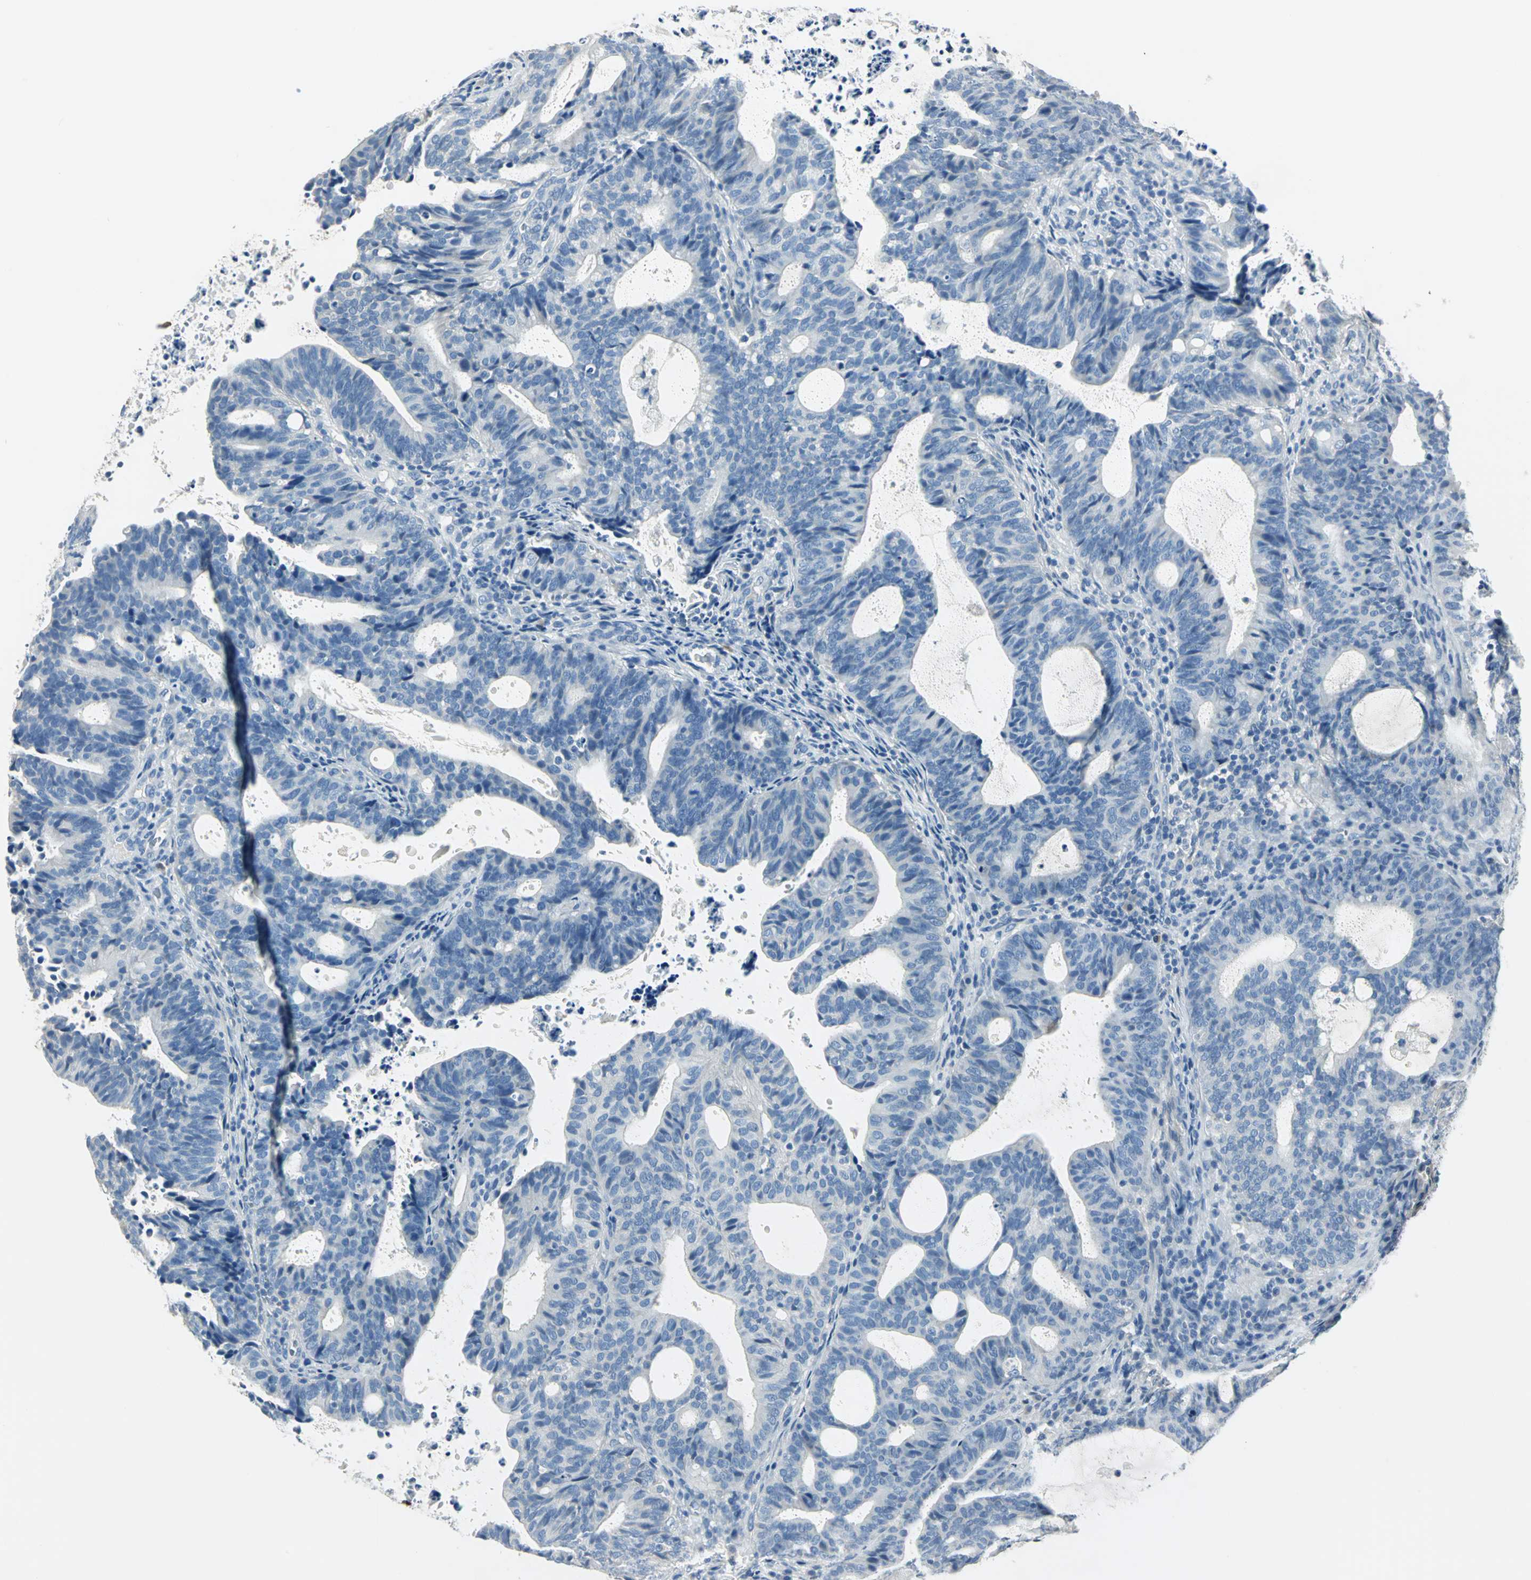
{"staining": {"intensity": "negative", "quantity": "none", "location": "none"}, "tissue": "endometrial cancer", "cell_type": "Tumor cells", "image_type": "cancer", "snomed": [{"axis": "morphology", "description": "Adenocarcinoma, NOS"}, {"axis": "topography", "description": "Uterus"}], "caption": "The histopathology image displays no significant staining in tumor cells of endometrial cancer (adenocarcinoma).", "gene": "UCHL1", "patient": {"sex": "female", "age": 83}}